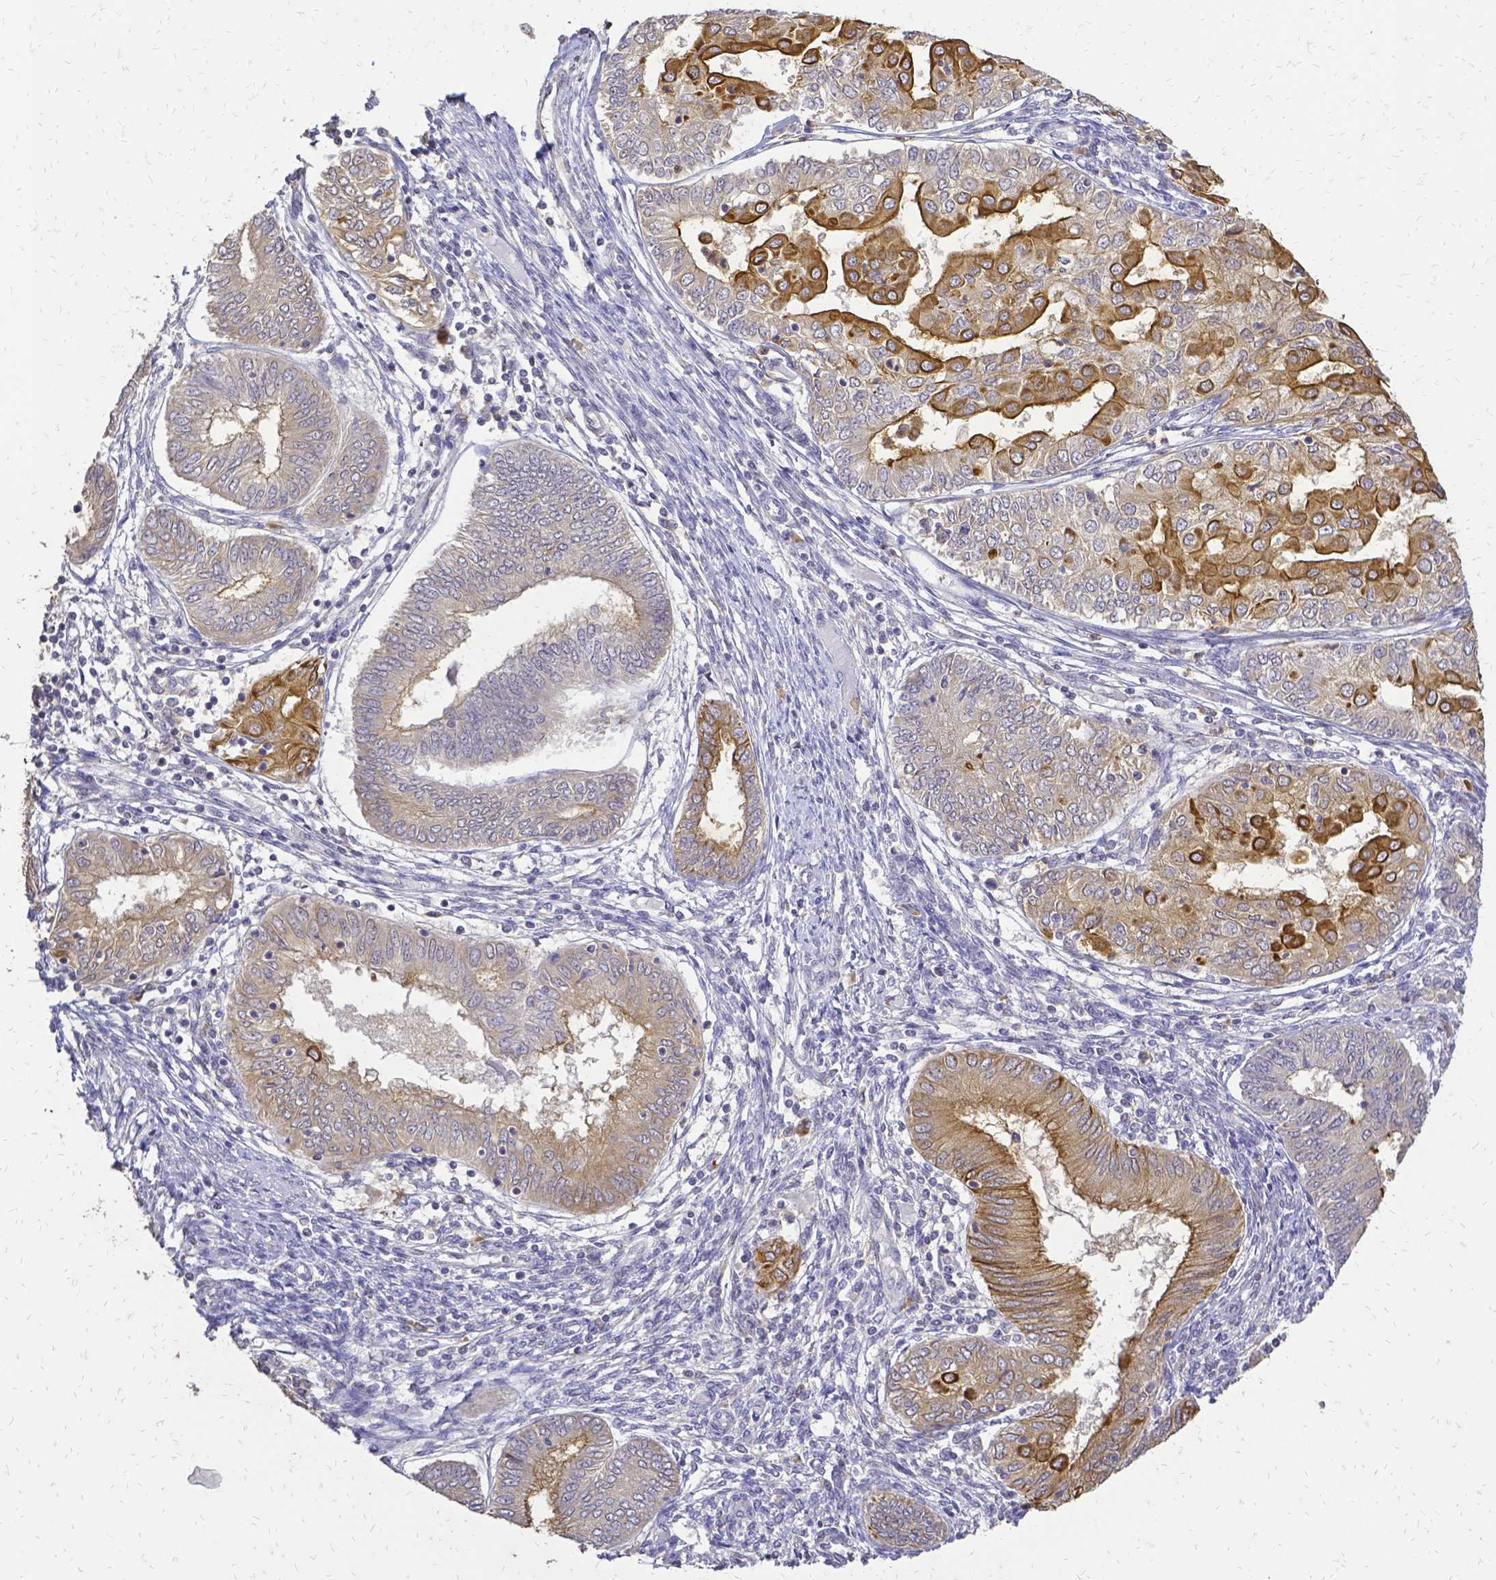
{"staining": {"intensity": "moderate", "quantity": "25%-75%", "location": "cytoplasmic/membranous"}, "tissue": "endometrial cancer", "cell_type": "Tumor cells", "image_type": "cancer", "snomed": [{"axis": "morphology", "description": "Adenocarcinoma, NOS"}, {"axis": "topography", "description": "Endometrium"}], "caption": "This is a micrograph of immunohistochemistry (IHC) staining of endometrial cancer (adenocarcinoma), which shows moderate expression in the cytoplasmic/membranous of tumor cells.", "gene": "CIB1", "patient": {"sex": "female", "age": 68}}